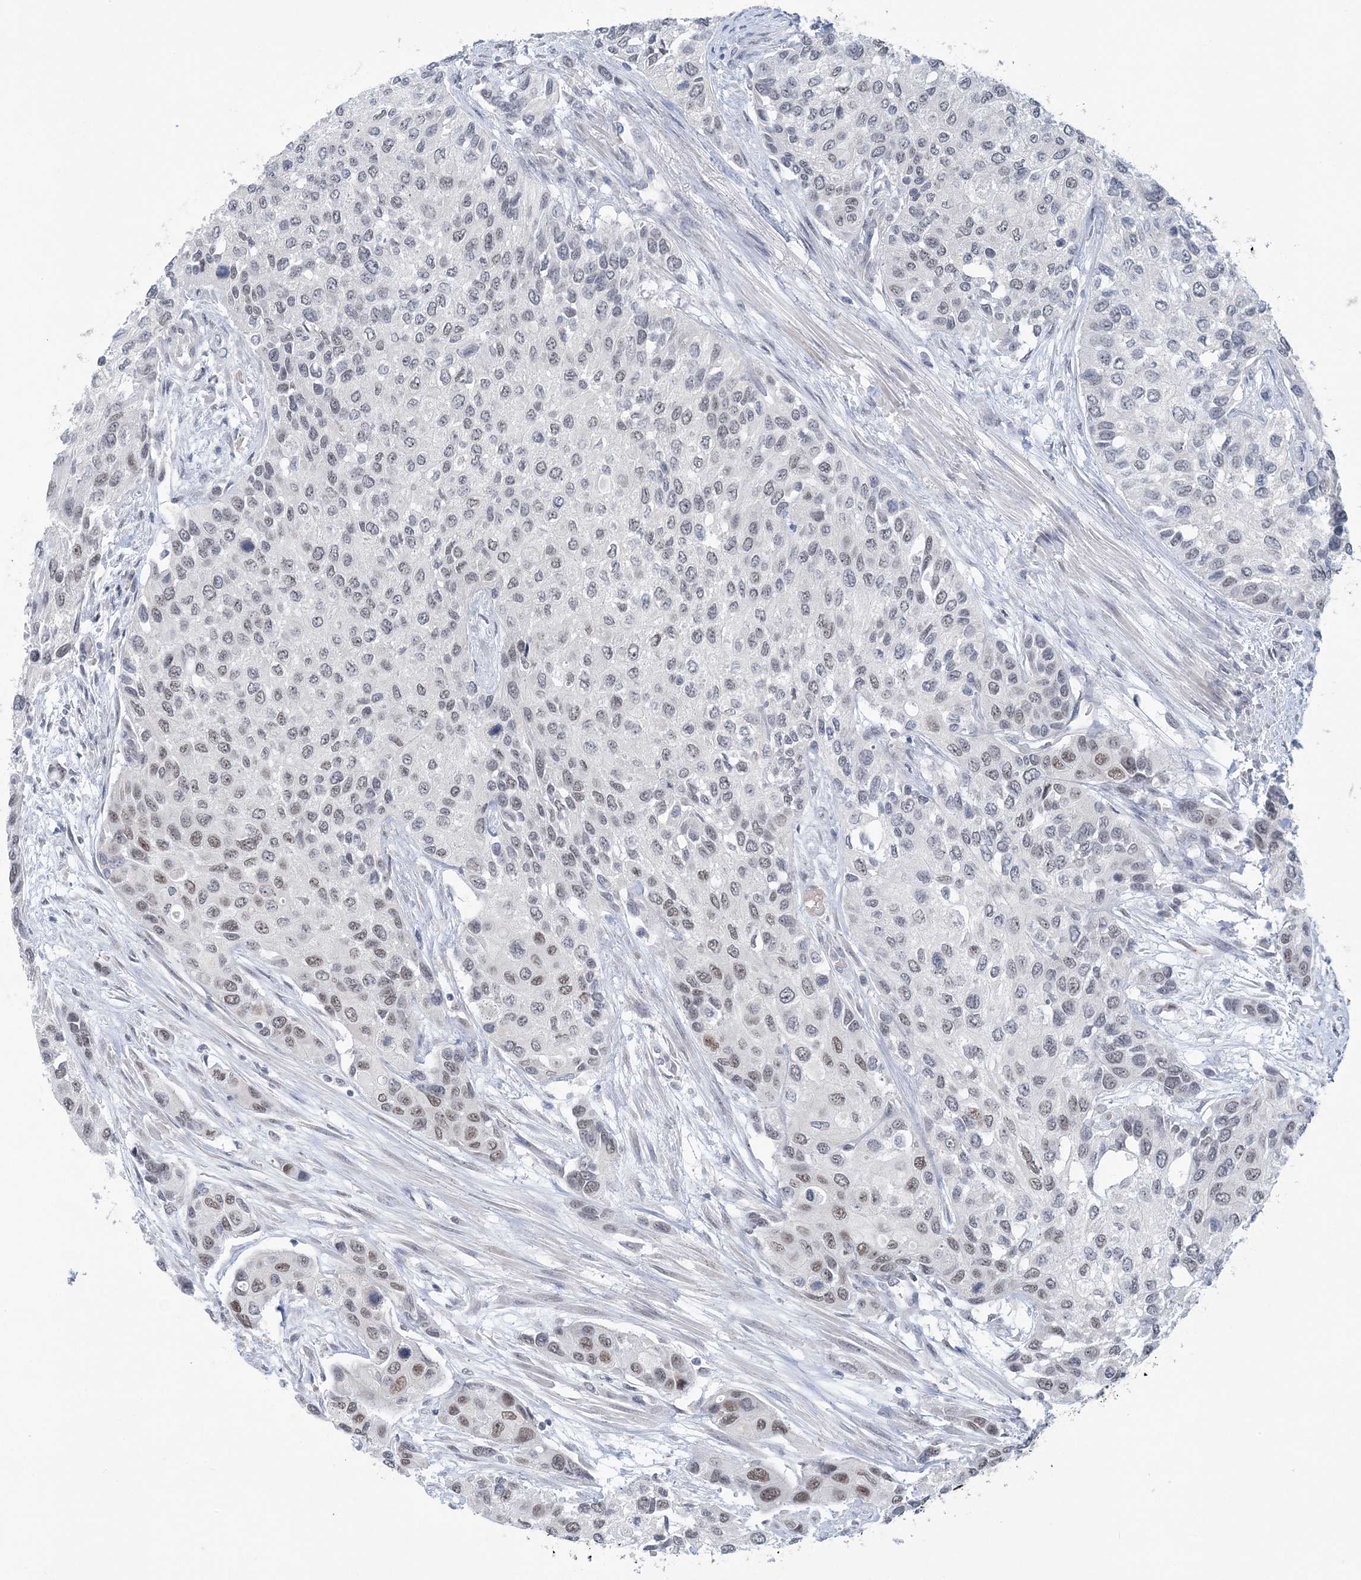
{"staining": {"intensity": "moderate", "quantity": "<25%", "location": "nuclear"}, "tissue": "urothelial cancer", "cell_type": "Tumor cells", "image_type": "cancer", "snomed": [{"axis": "morphology", "description": "Normal tissue, NOS"}, {"axis": "morphology", "description": "Urothelial carcinoma, High grade"}, {"axis": "topography", "description": "Vascular tissue"}, {"axis": "topography", "description": "Urinary bladder"}], "caption": "Urothelial carcinoma (high-grade) was stained to show a protein in brown. There is low levels of moderate nuclear positivity in approximately <25% of tumor cells. Ihc stains the protein of interest in brown and the nuclei are stained blue.", "gene": "ZBTB7A", "patient": {"sex": "female", "age": 56}}